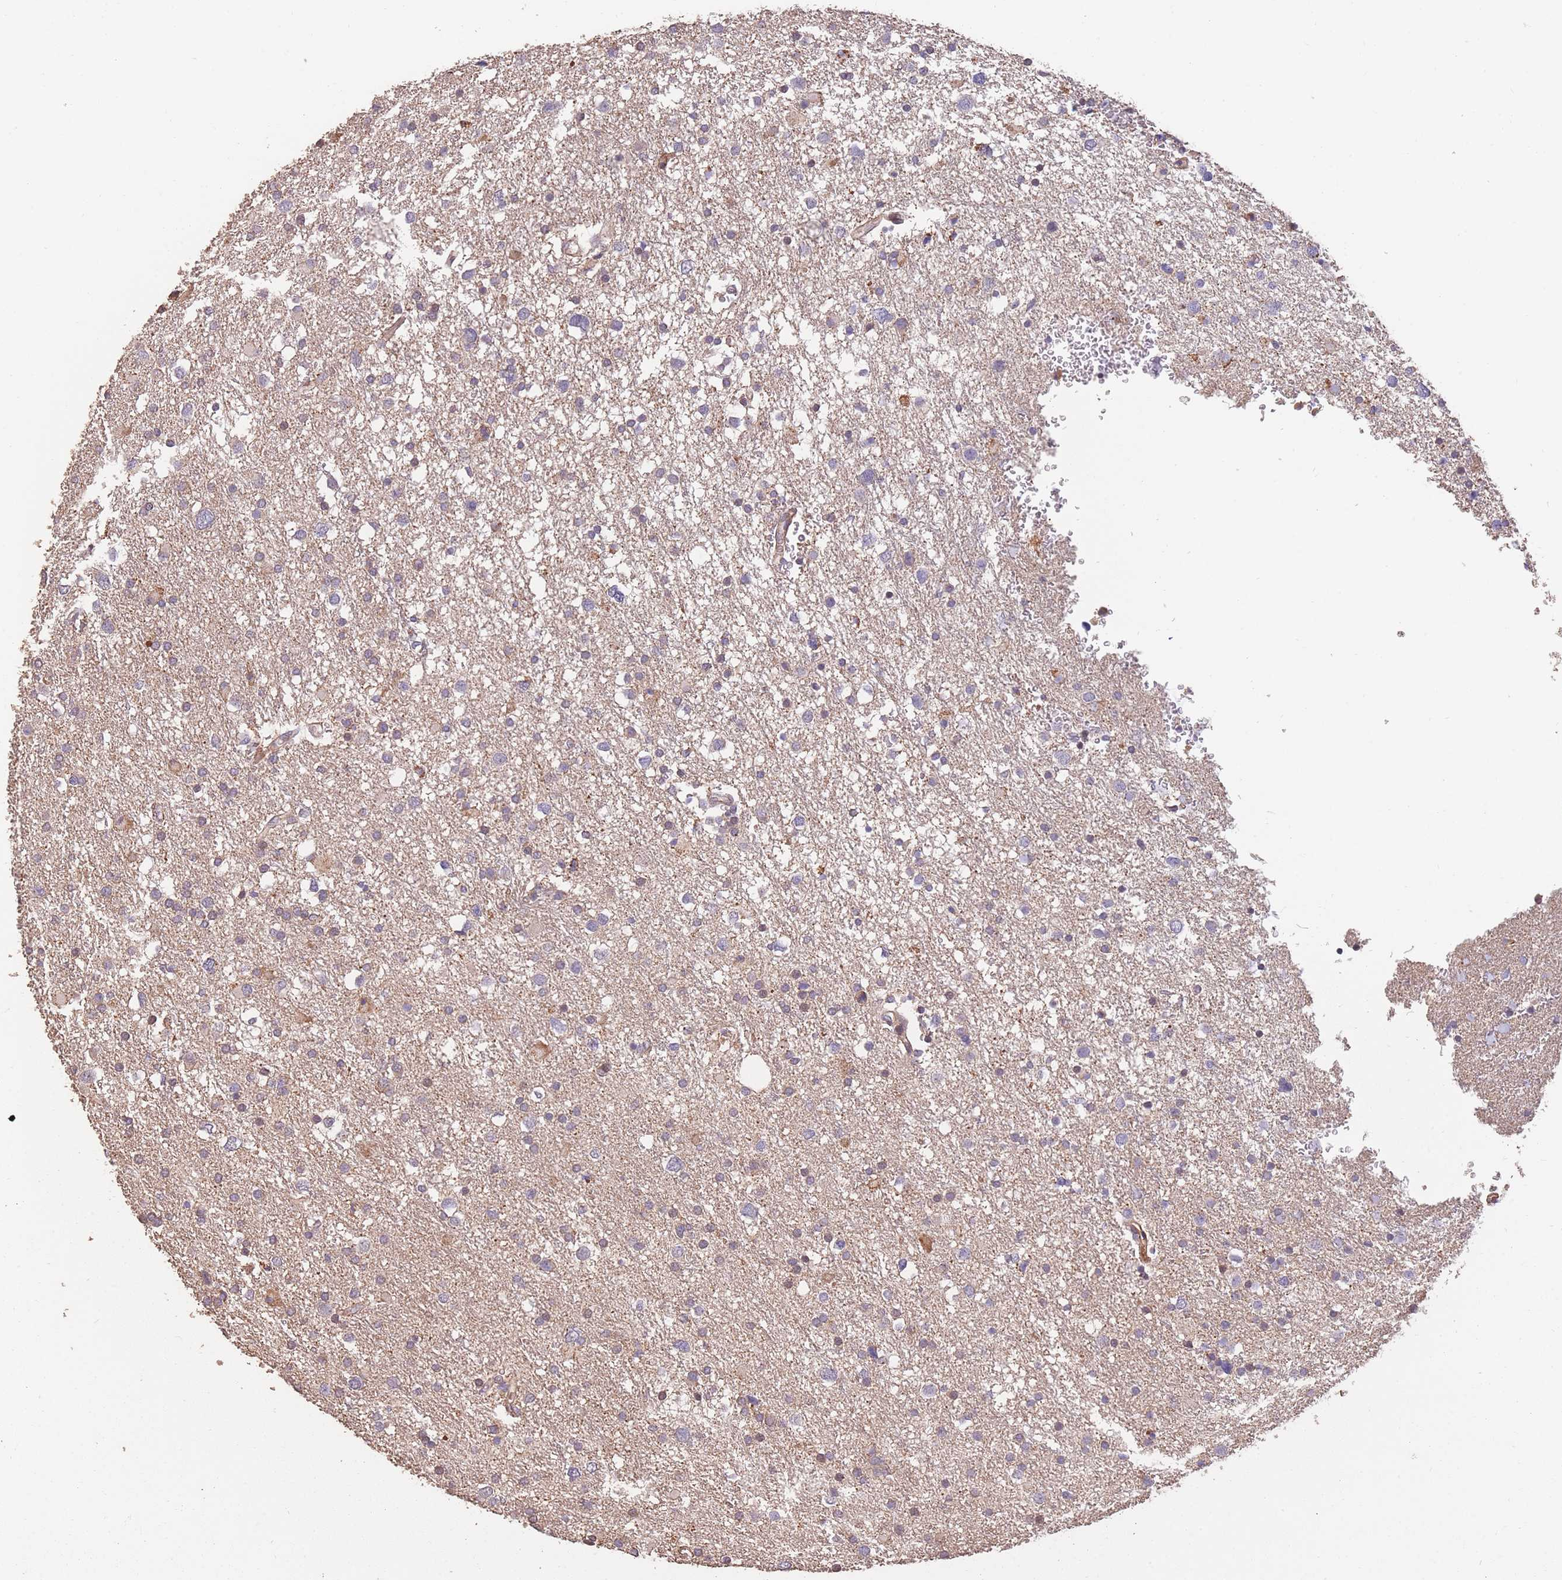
{"staining": {"intensity": "weak", "quantity": "<25%", "location": "cytoplasmic/membranous"}, "tissue": "glioma", "cell_type": "Tumor cells", "image_type": "cancer", "snomed": [{"axis": "morphology", "description": "Glioma, malignant, Low grade"}, {"axis": "topography", "description": "Brain"}], "caption": "The micrograph displays no significant expression in tumor cells of glioma. (DAB (3,3'-diaminobenzidine) IHC, high magnification).", "gene": "NLRC4", "patient": {"sex": "female", "age": 32}}